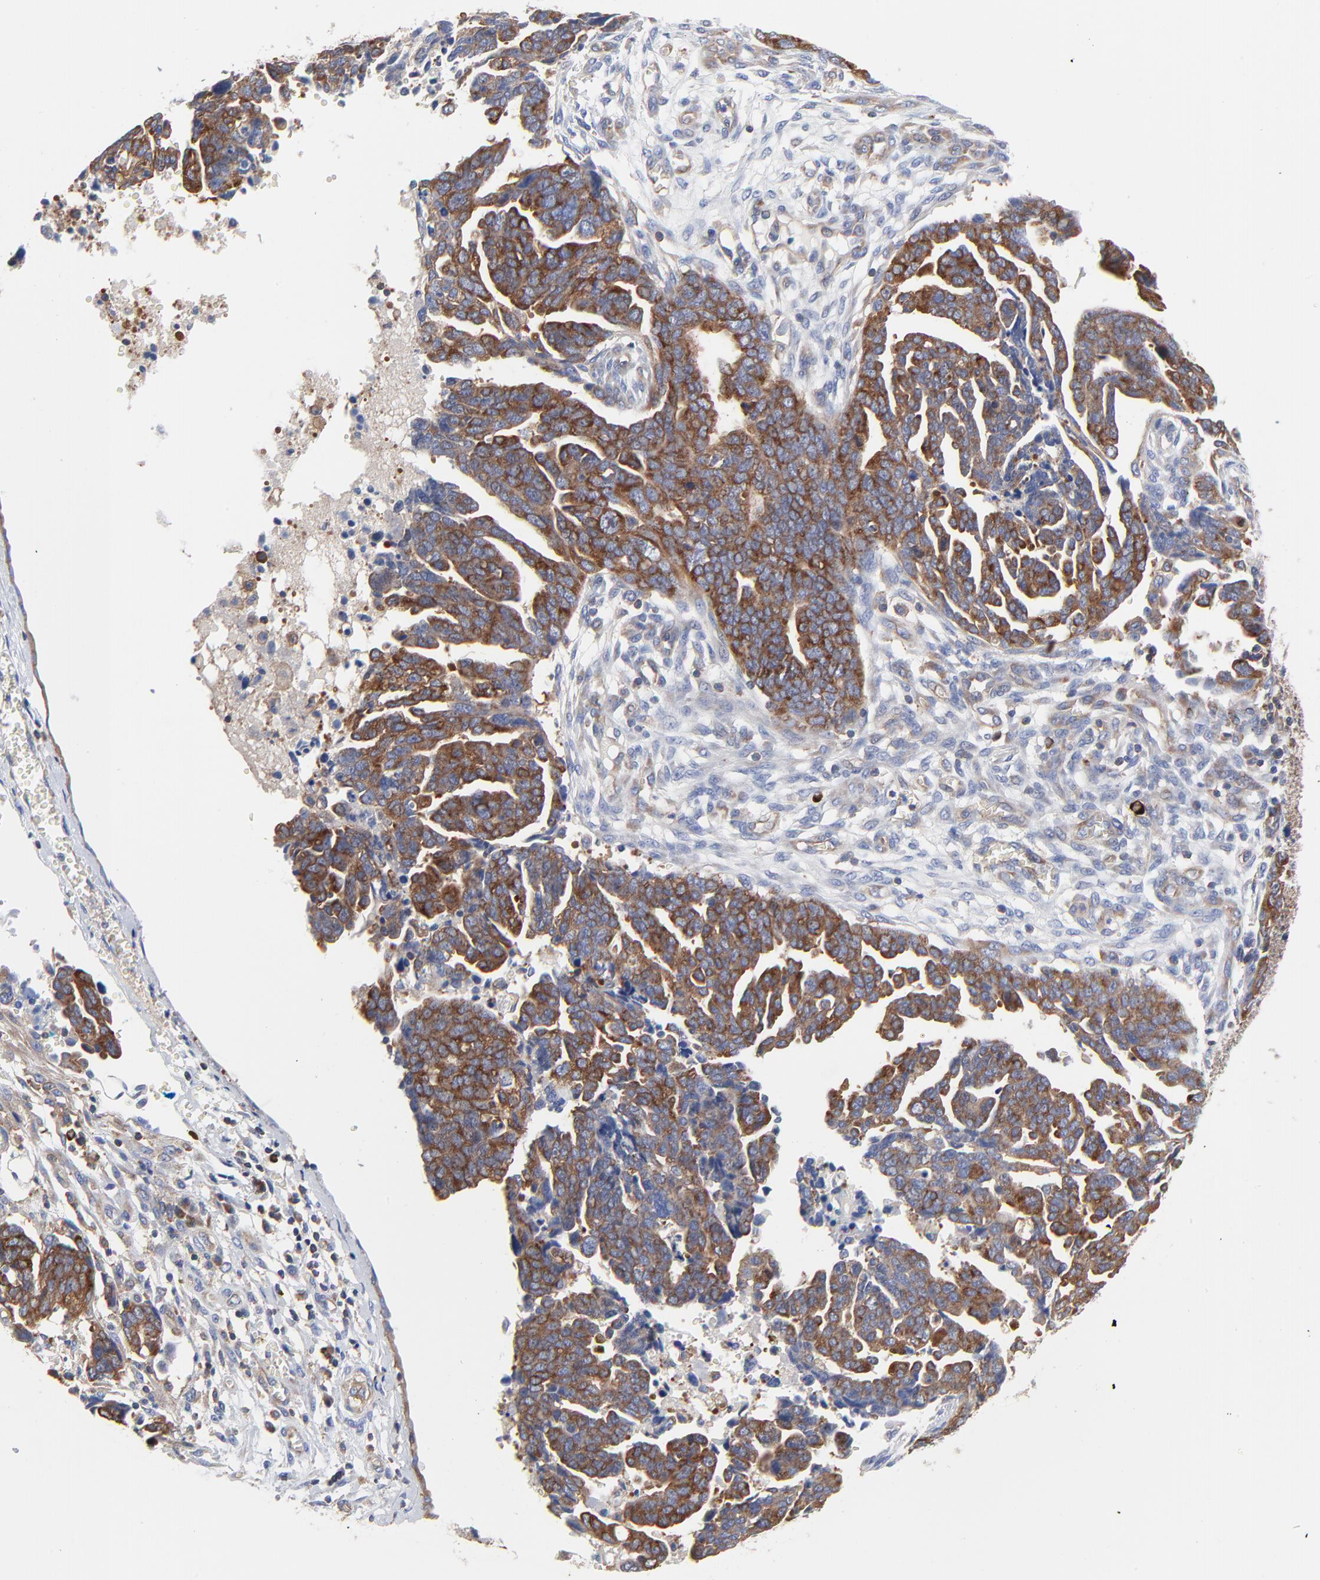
{"staining": {"intensity": "strong", "quantity": ">75%", "location": "cytoplasmic/membranous"}, "tissue": "ovarian cancer", "cell_type": "Tumor cells", "image_type": "cancer", "snomed": [{"axis": "morphology", "description": "Normal tissue, NOS"}, {"axis": "morphology", "description": "Cystadenocarcinoma, serous, NOS"}, {"axis": "topography", "description": "Fallopian tube"}, {"axis": "topography", "description": "Ovary"}], "caption": "Protein analysis of ovarian cancer (serous cystadenocarcinoma) tissue shows strong cytoplasmic/membranous expression in approximately >75% of tumor cells. (brown staining indicates protein expression, while blue staining denotes nuclei).", "gene": "CD2AP", "patient": {"sex": "female", "age": 56}}